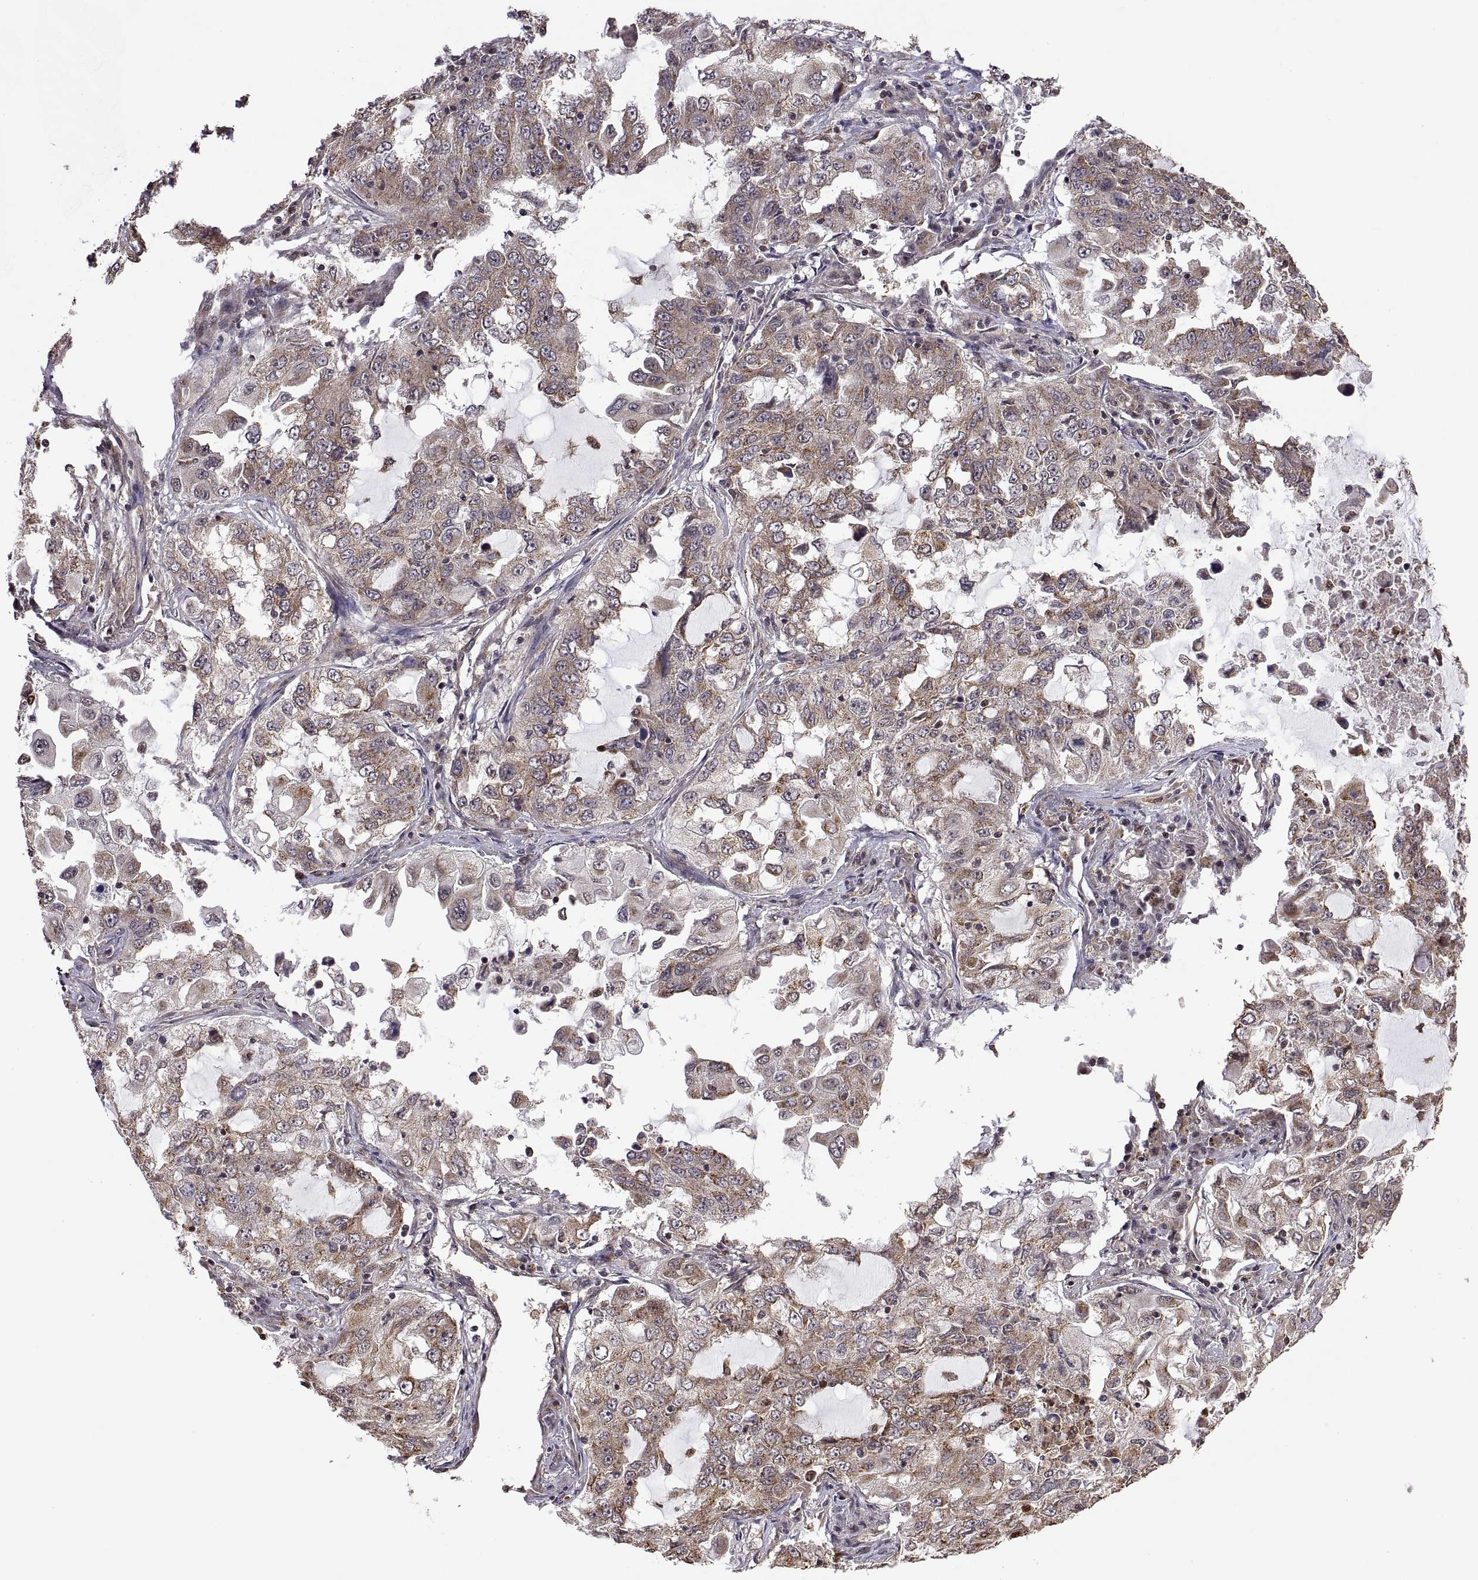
{"staining": {"intensity": "weak", "quantity": ">75%", "location": "cytoplasmic/membranous"}, "tissue": "lung cancer", "cell_type": "Tumor cells", "image_type": "cancer", "snomed": [{"axis": "morphology", "description": "Adenocarcinoma, NOS"}, {"axis": "topography", "description": "Lung"}], "caption": "Immunohistochemical staining of lung cancer reveals low levels of weak cytoplasmic/membranous protein positivity in about >75% of tumor cells.", "gene": "ZNRF2", "patient": {"sex": "female", "age": 61}}